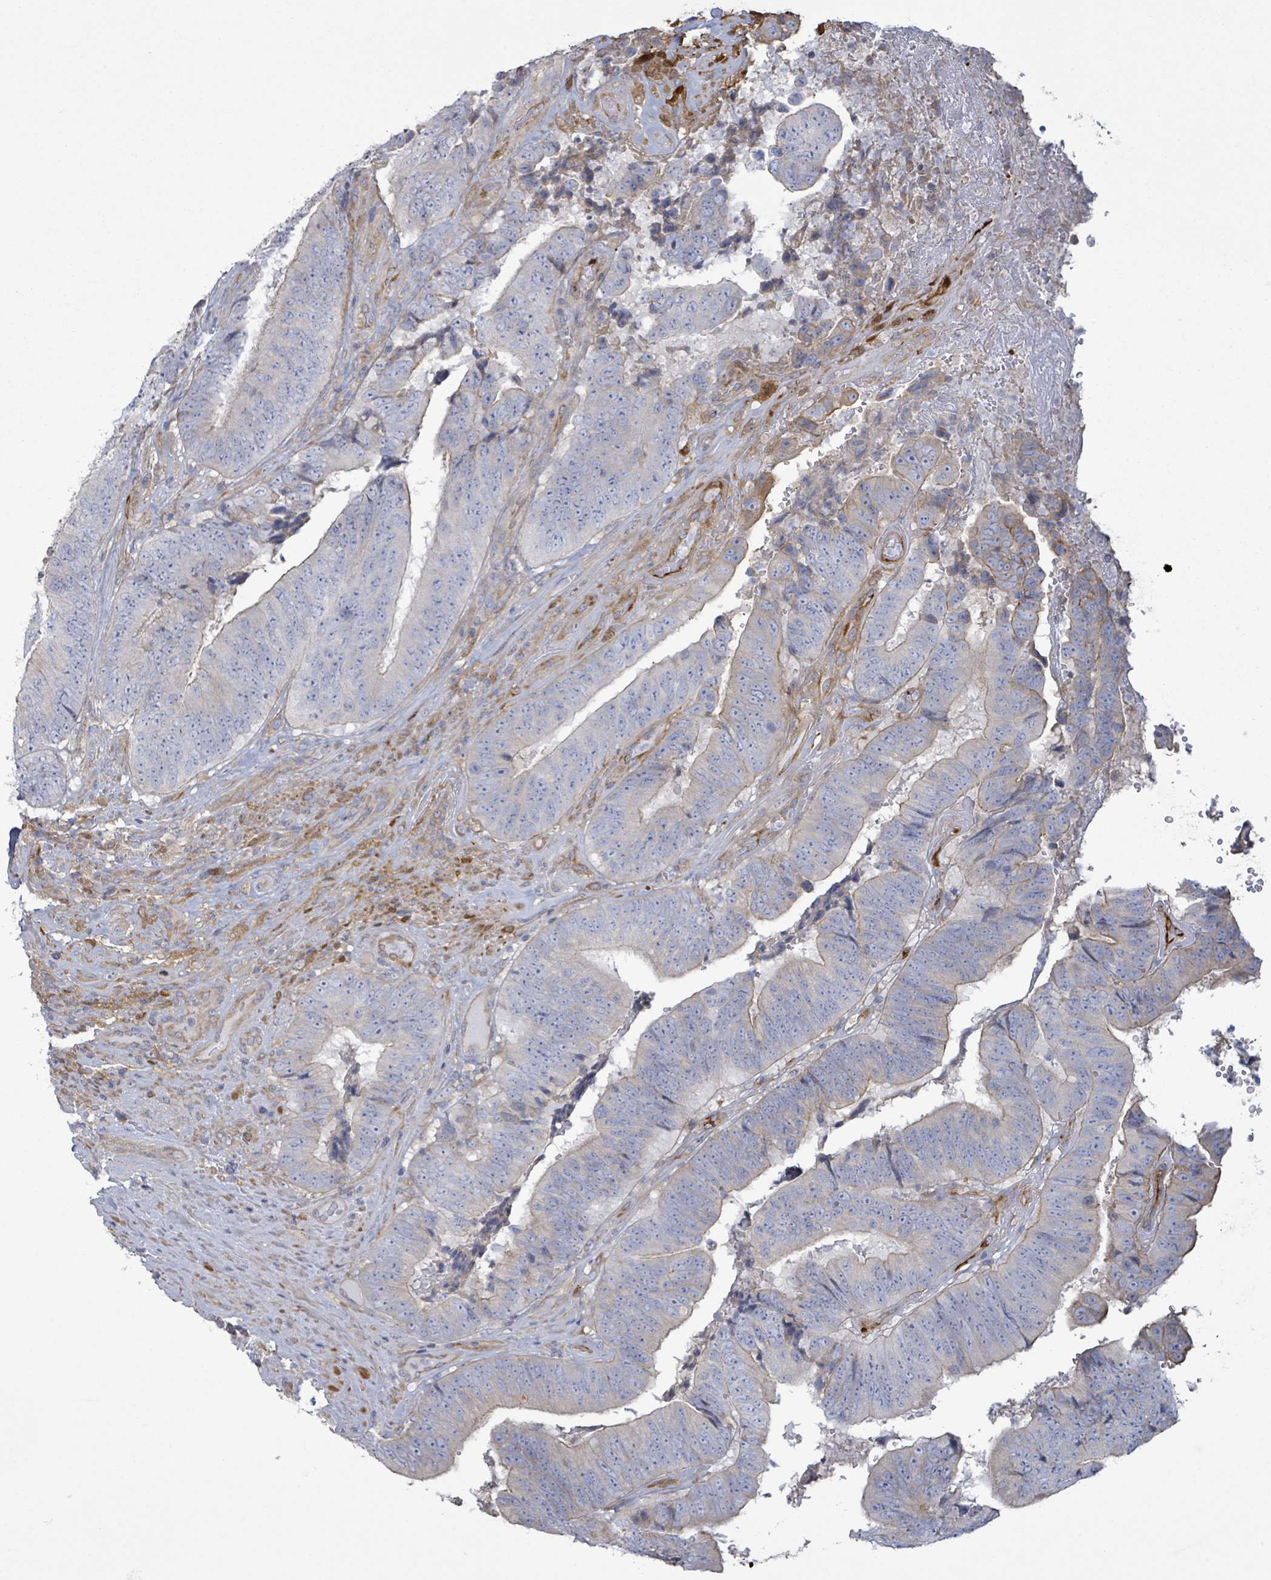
{"staining": {"intensity": "negative", "quantity": "none", "location": "none"}, "tissue": "colorectal cancer", "cell_type": "Tumor cells", "image_type": "cancer", "snomed": [{"axis": "morphology", "description": "Adenocarcinoma, NOS"}, {"axis": "topography", "description": "Rectum"}], "caption": "Tumor cells are negative for brown protein staining in colorectal cancer (adenocarcinoma).", "gene": "COL13A1", "patient": {"sex": "male", "age": 72}}